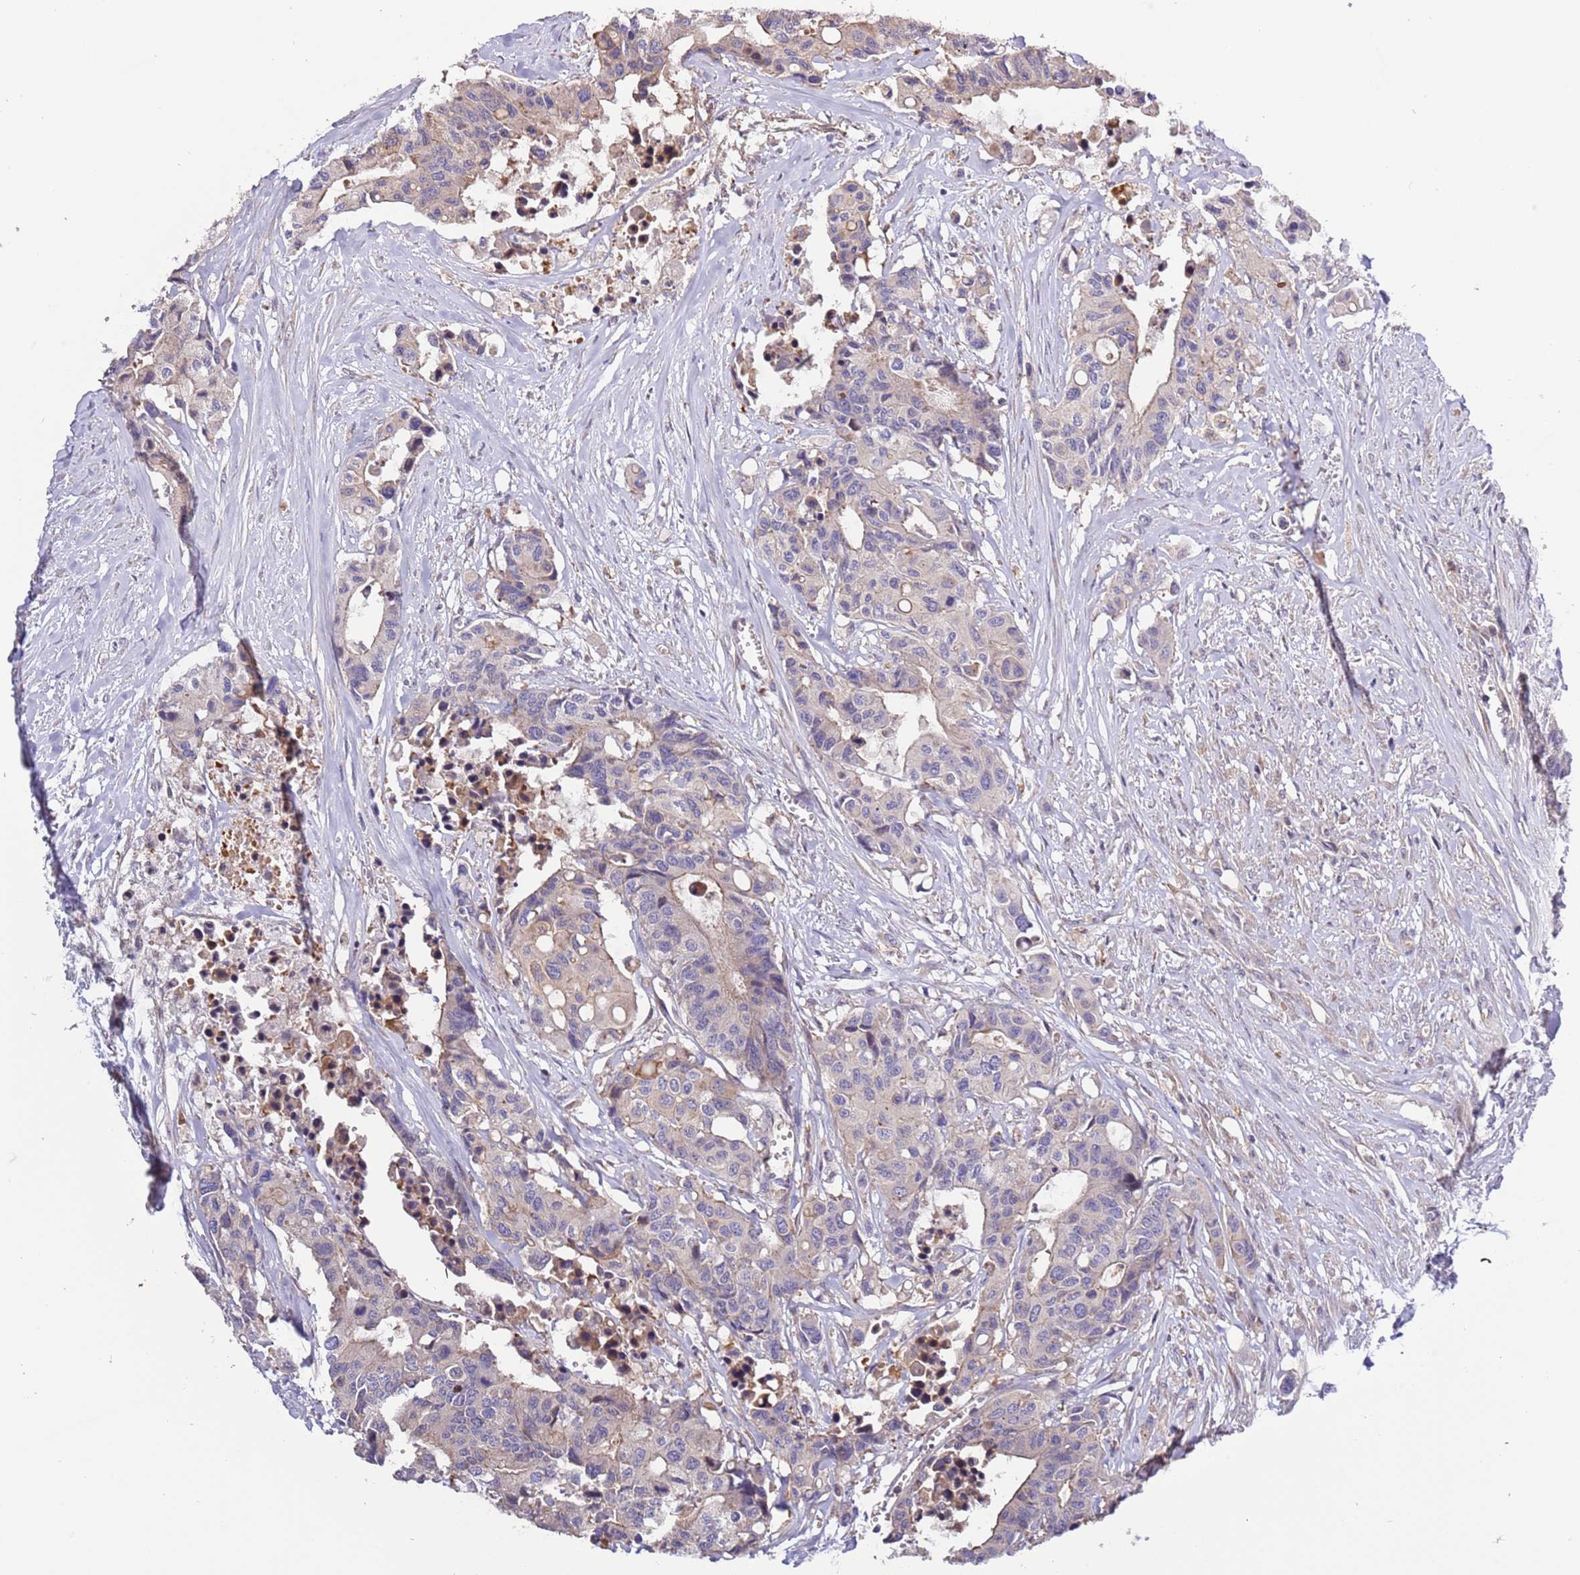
{"staining": {"intensity": "weak", "quantity": "25%-75%", "location": "cytoplasmic/membranous"}, "tissue": "colorectal cancer", "cell_type": "Tumor cells", "image_type": "cancer", "snomed": [{"axis": "morphology", "description": "Adenocarcinoma, NOS"}, {"axis": "topography", "description": "Colon"}], "caption": "Immunohistochemistry (DAB (3,3'-diaminobenzidine)) staining of human colorectal cancer demonstrates weak cytoplasmic/membranous protein positivity in about 25%-75% of tumor cells. The protein of interest is shown in brown color, while the nuclei are stained blue.", "gene": "LAMB4", "patient": {"sex": "male", "age": 77}}